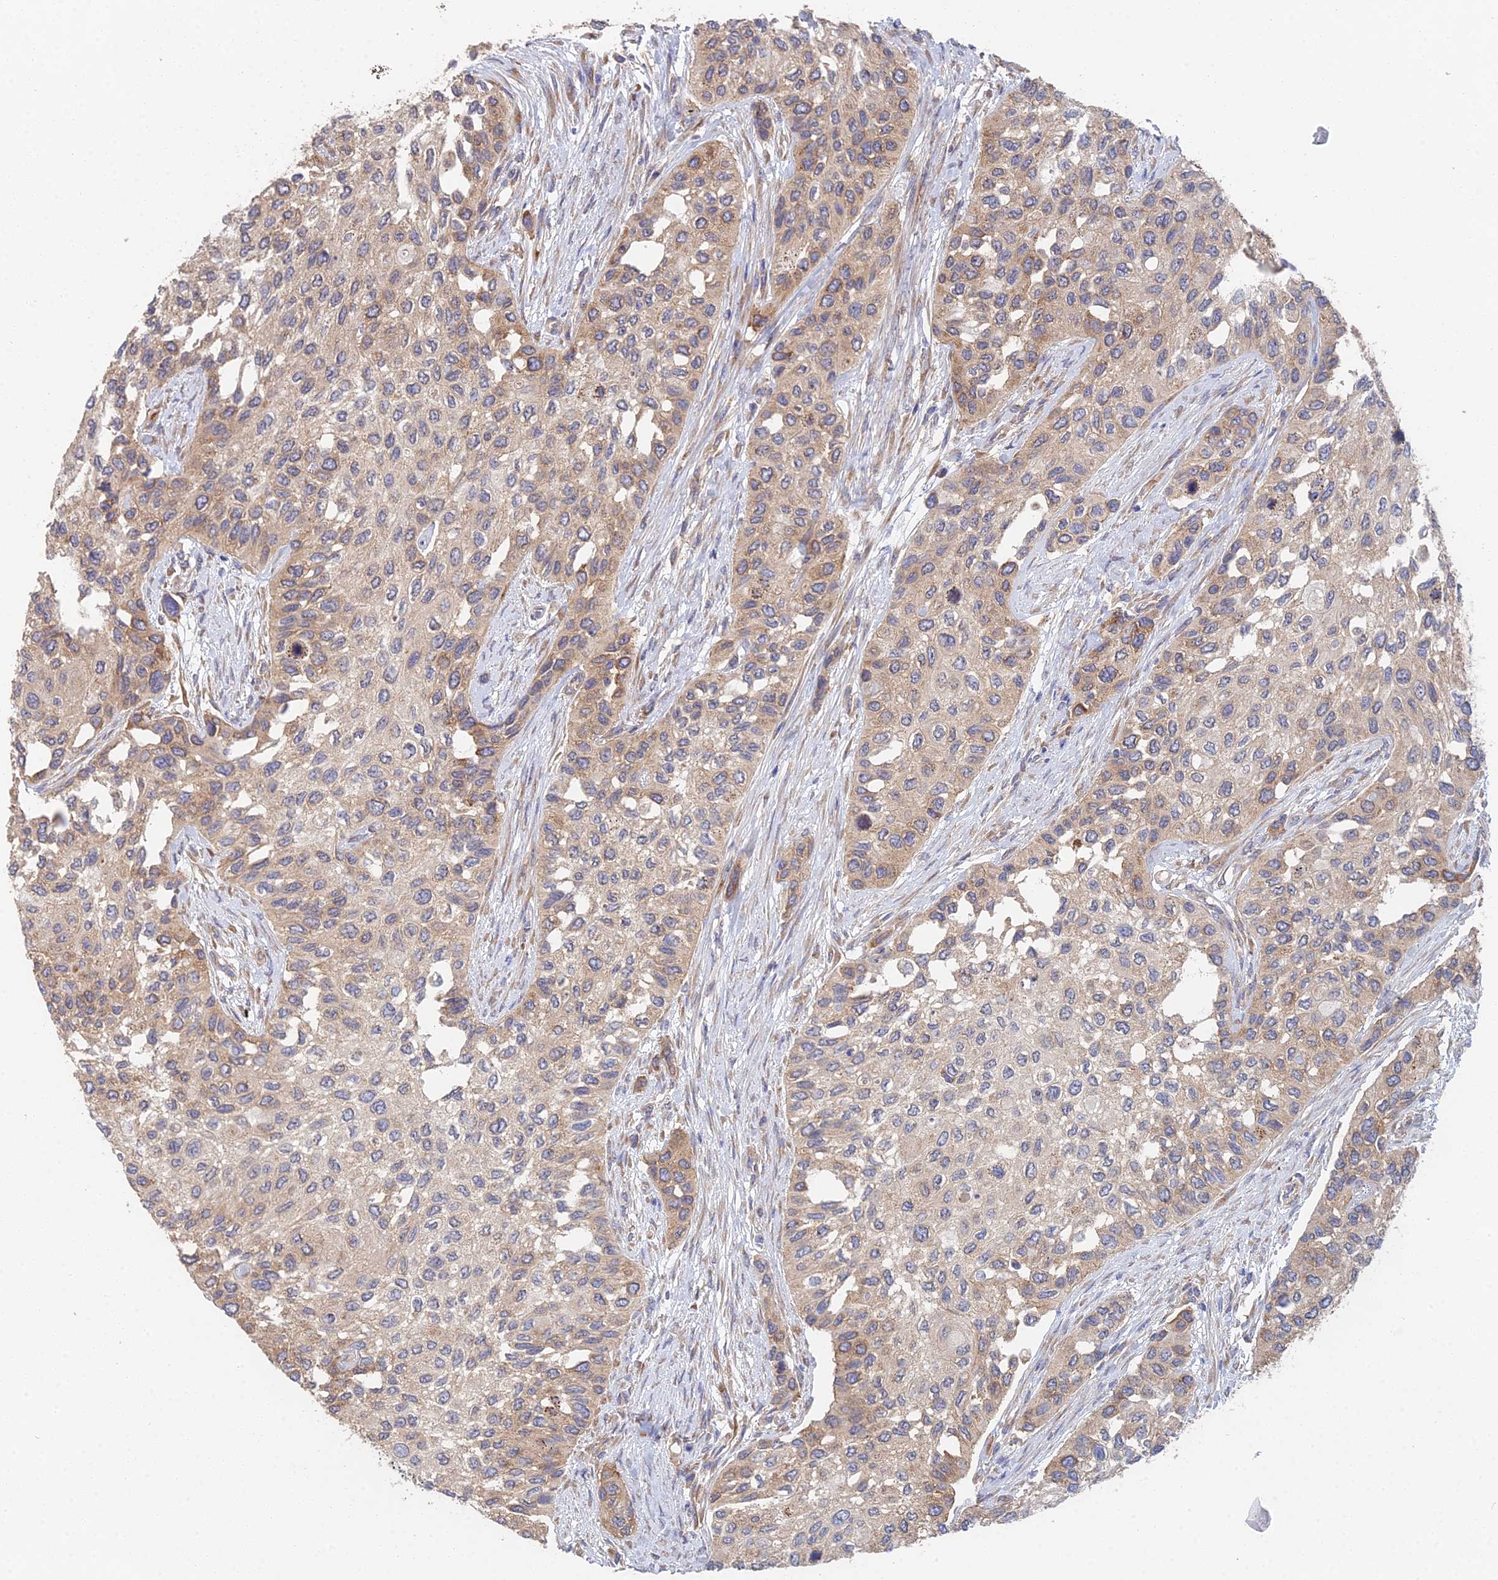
{"staining": {"intensity": "weak", "quantity": "25%-75%", "location": "cytoplasmic/membranous"}, "tissue": "urothelial cancer", "cell_type": "Tumor cells", "image_type": "cancer", "snomed": [{"axis": "morphology", "description": "Normal tissue, NOS"}, {"axis": "morphology", "description": "Urothelial carcinoma, High grade"}, {"axis": "topography", "description": "Vascular tissue"}, {"axis": "topography", "description": "Urinary bladder"}], "caption": "Immunohistochemistry (IHC) (DAB) staining of human urothelial carcinoma (high-grade) demonstrates weak cytoplasmic/membranous protein expression in about 25%-75% of tumor cells.", "gene": "ELOF1", "patient": {"sex": "female", "age": 56}}